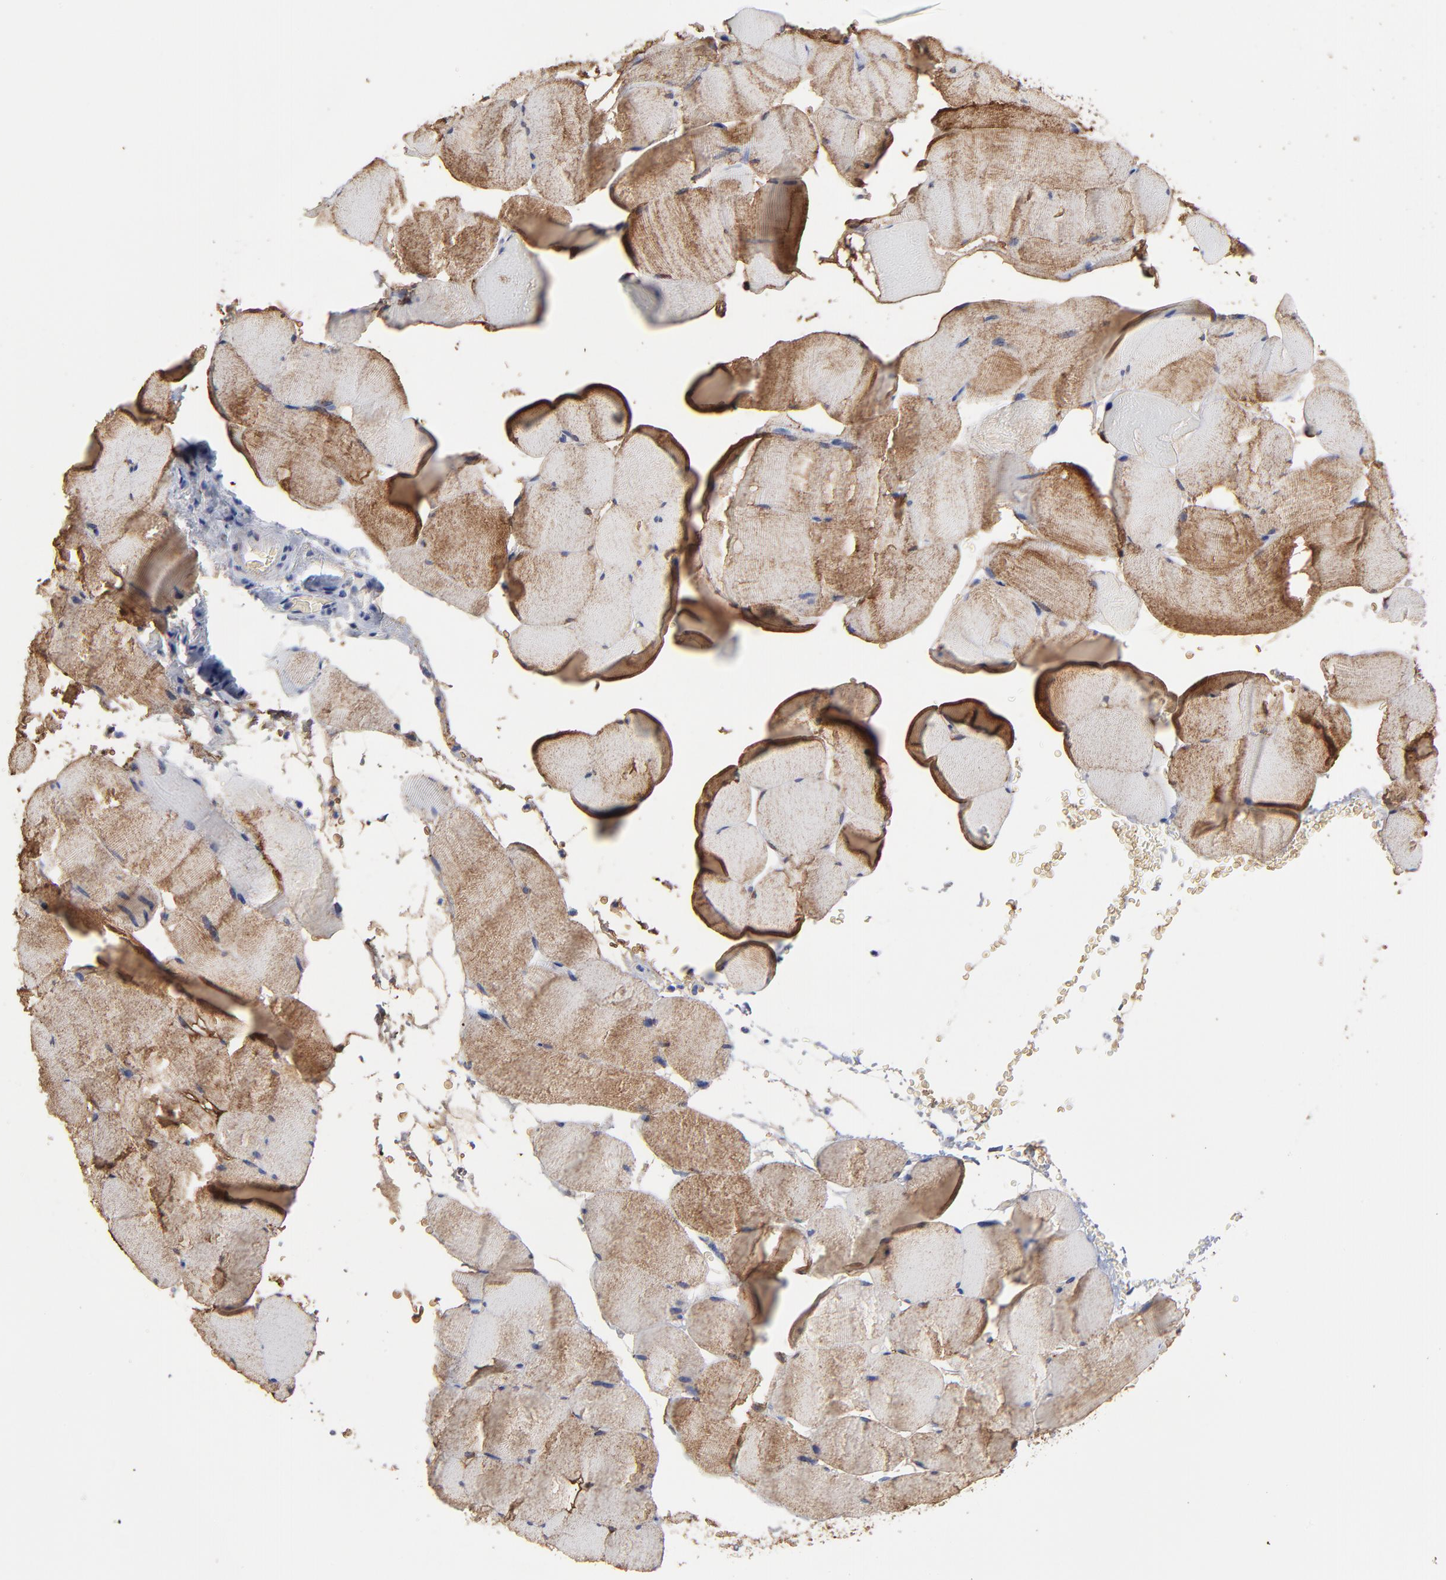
{"staining": {"intensity": "moderate", "quantity": "25%-75%", "location": "cytoplasmic/membranous"}, "tissue": "skeletal muscle", "cell_type": "Myocytes", "image_type": "normal", "snomed": [{"axis": "morphology", "description": "Normal tissue, NOS"}, {"axis": "topography", "description": "Skeletal muscle"}], "caption": "An image of human skeletal muscle stained for a protein displays moderate cytoplasmic/membranous brown staining in myocytes. The staining was performed using DAB (3,3'-diaminobenzidine), with brown indicating positive protein expression. Nuclei are stained blue with hematoxylin.", "gene": "CNTN3", "patient": {"sex": "male", "age": 62}}